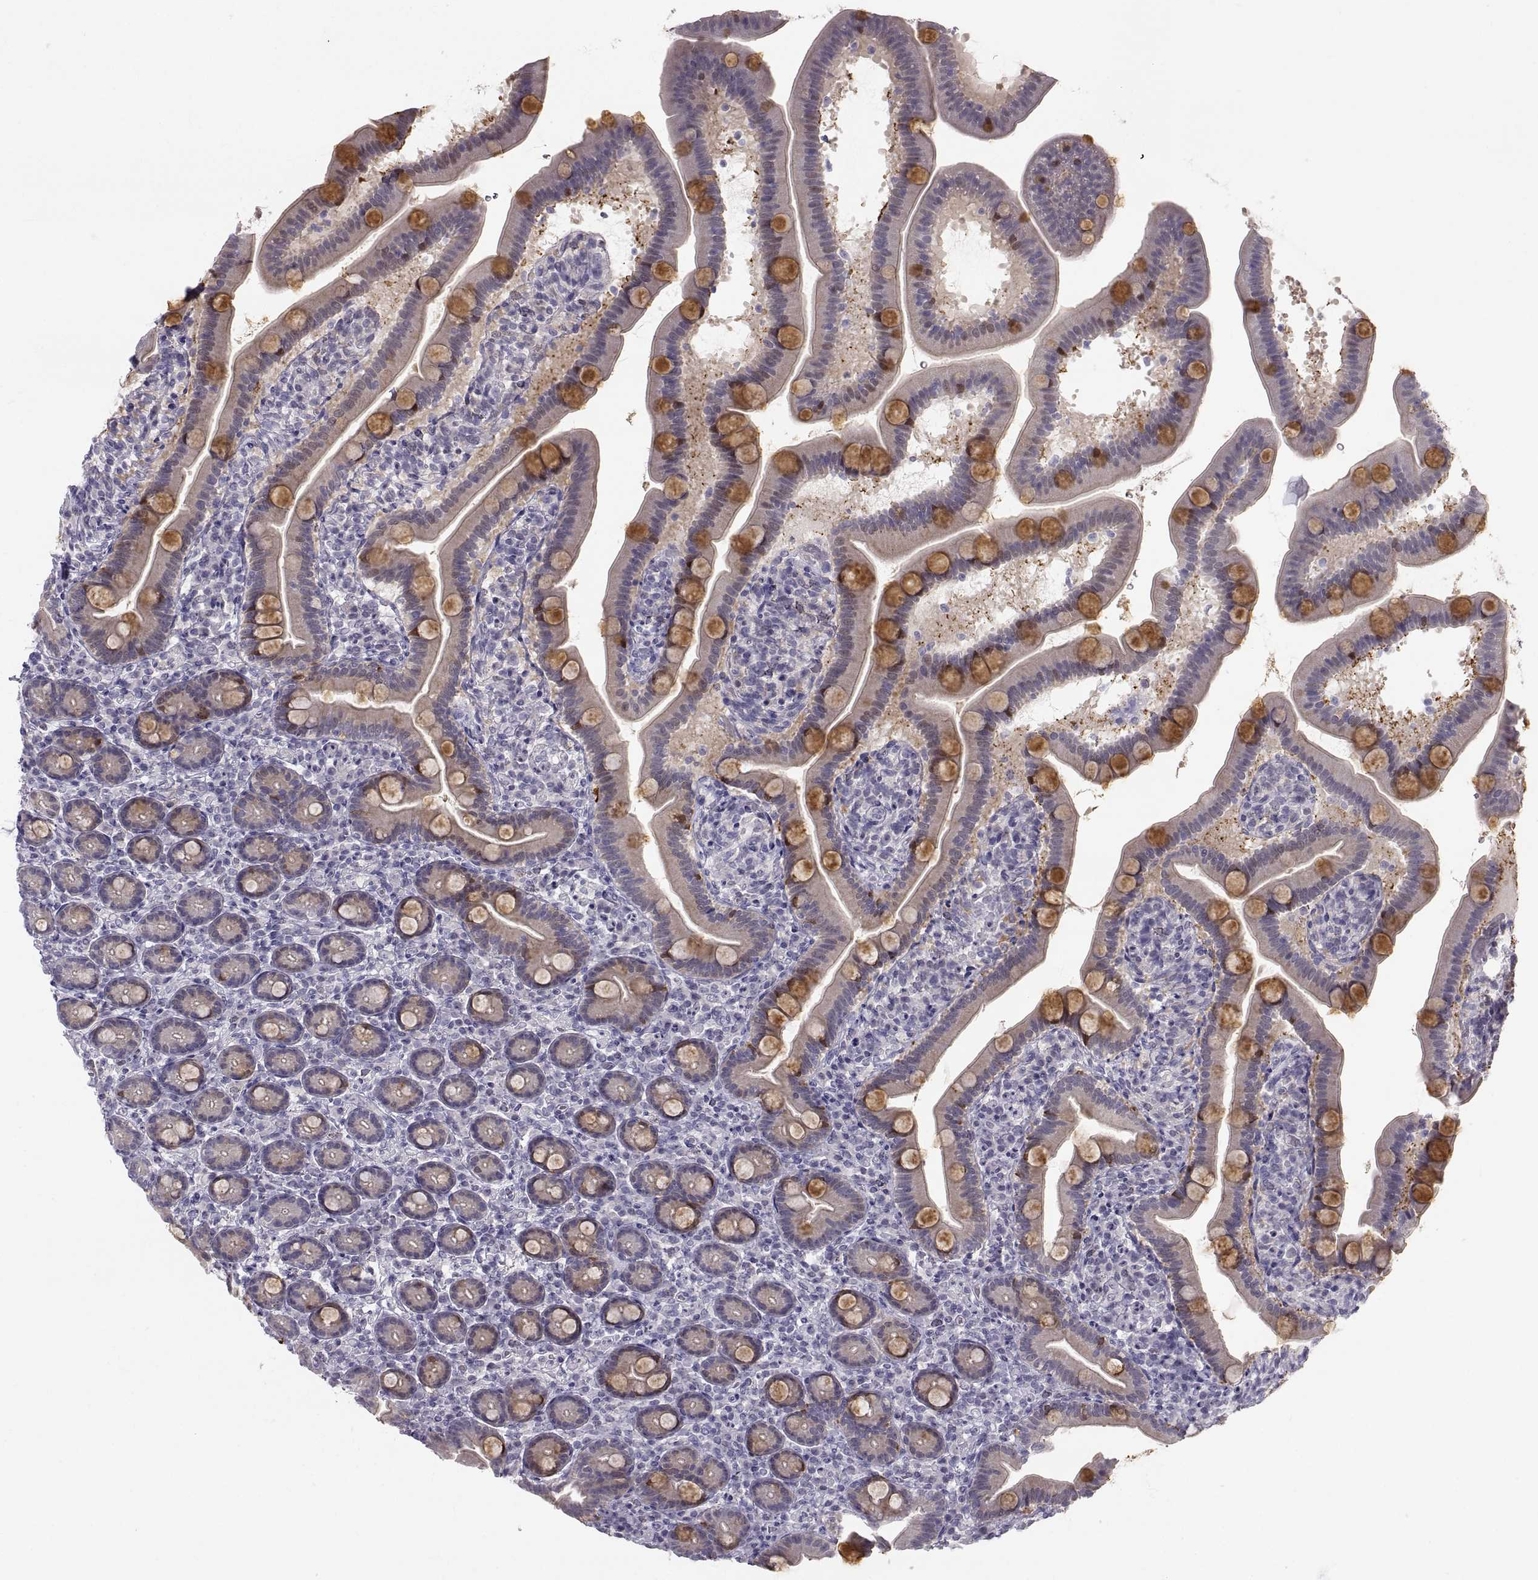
{"staining": {"intensity": "moderate", "quantity": "<25%", "location": "cytoplasmic/membranous"}, "tissue": "small intestine", "cell_type": "Glandular cells", "image_type": "normal", "snomed": [{"axis": "morphology", "description": "Normal tissue, NOS"}, {"axis": "topography", "description": "Small intestine"}], "caption": "Immunohistochemistry (IHC) histopathology image of benign human small intestine stained for a protein (brown), which demonstrates low levels of moderate cytoplasmic/membranous positivity in approximately <25% of glandular cells.", "gene": "ZNF185", "patient": {"sex": "male", "age": 66}}